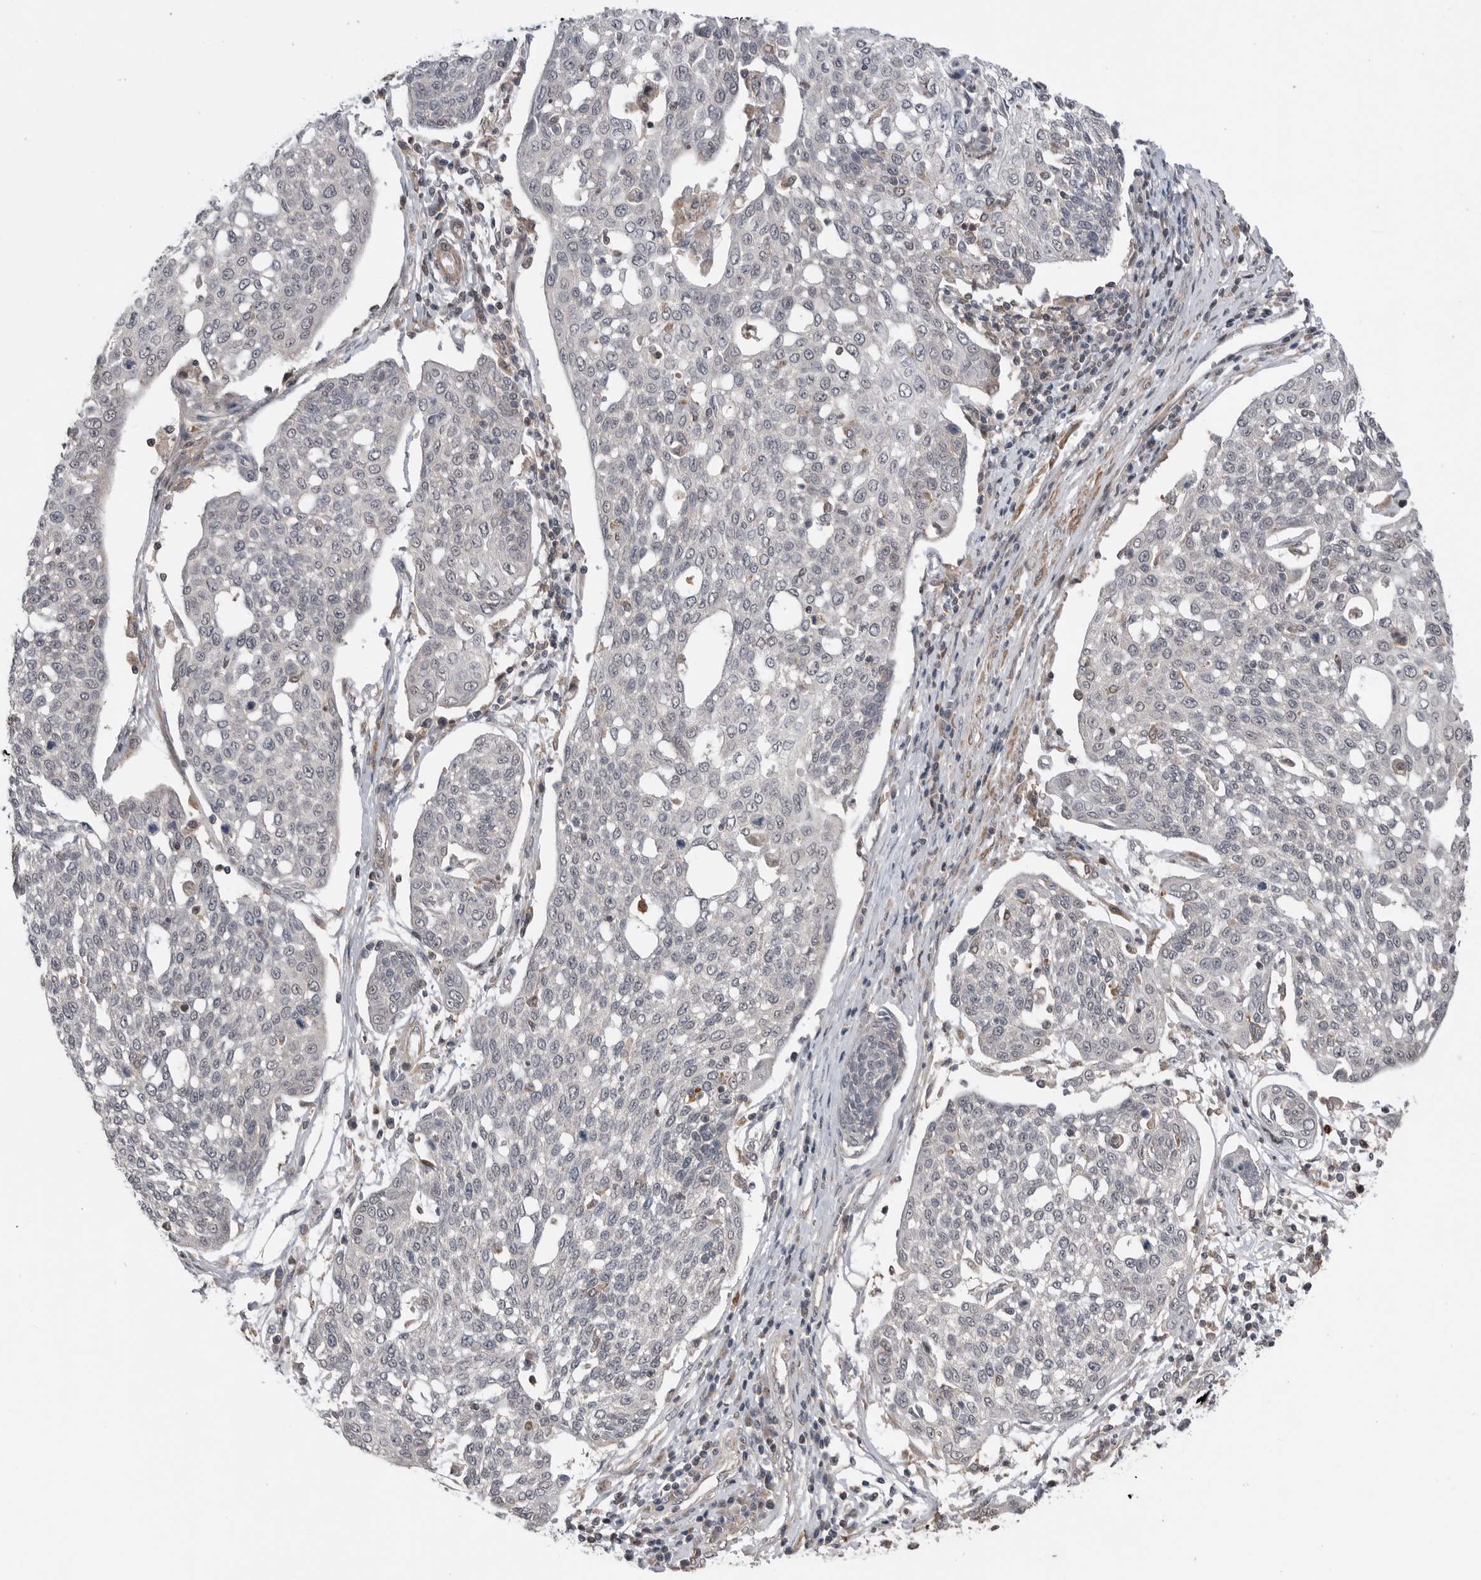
{"staining": {"intensity": "negative", "quantity": "none", "location": "none"}, "tissue": "cervical cancer", "cell_type": "Tumor cells", "image_type": "cancer", "snomed": [{"axis": "morphology", "description": "Squamous cell carcinoma, NOS"}, {"axis": "topography", "description": "Cervix"}], "caption": "This is a photomicrograph of IHC staining of cervical cancer (squamous cell carcinoma), which shows no staining in tumor cells.", "gene": "PEAK1", "patient": {"sex": "female", "age": 34}}